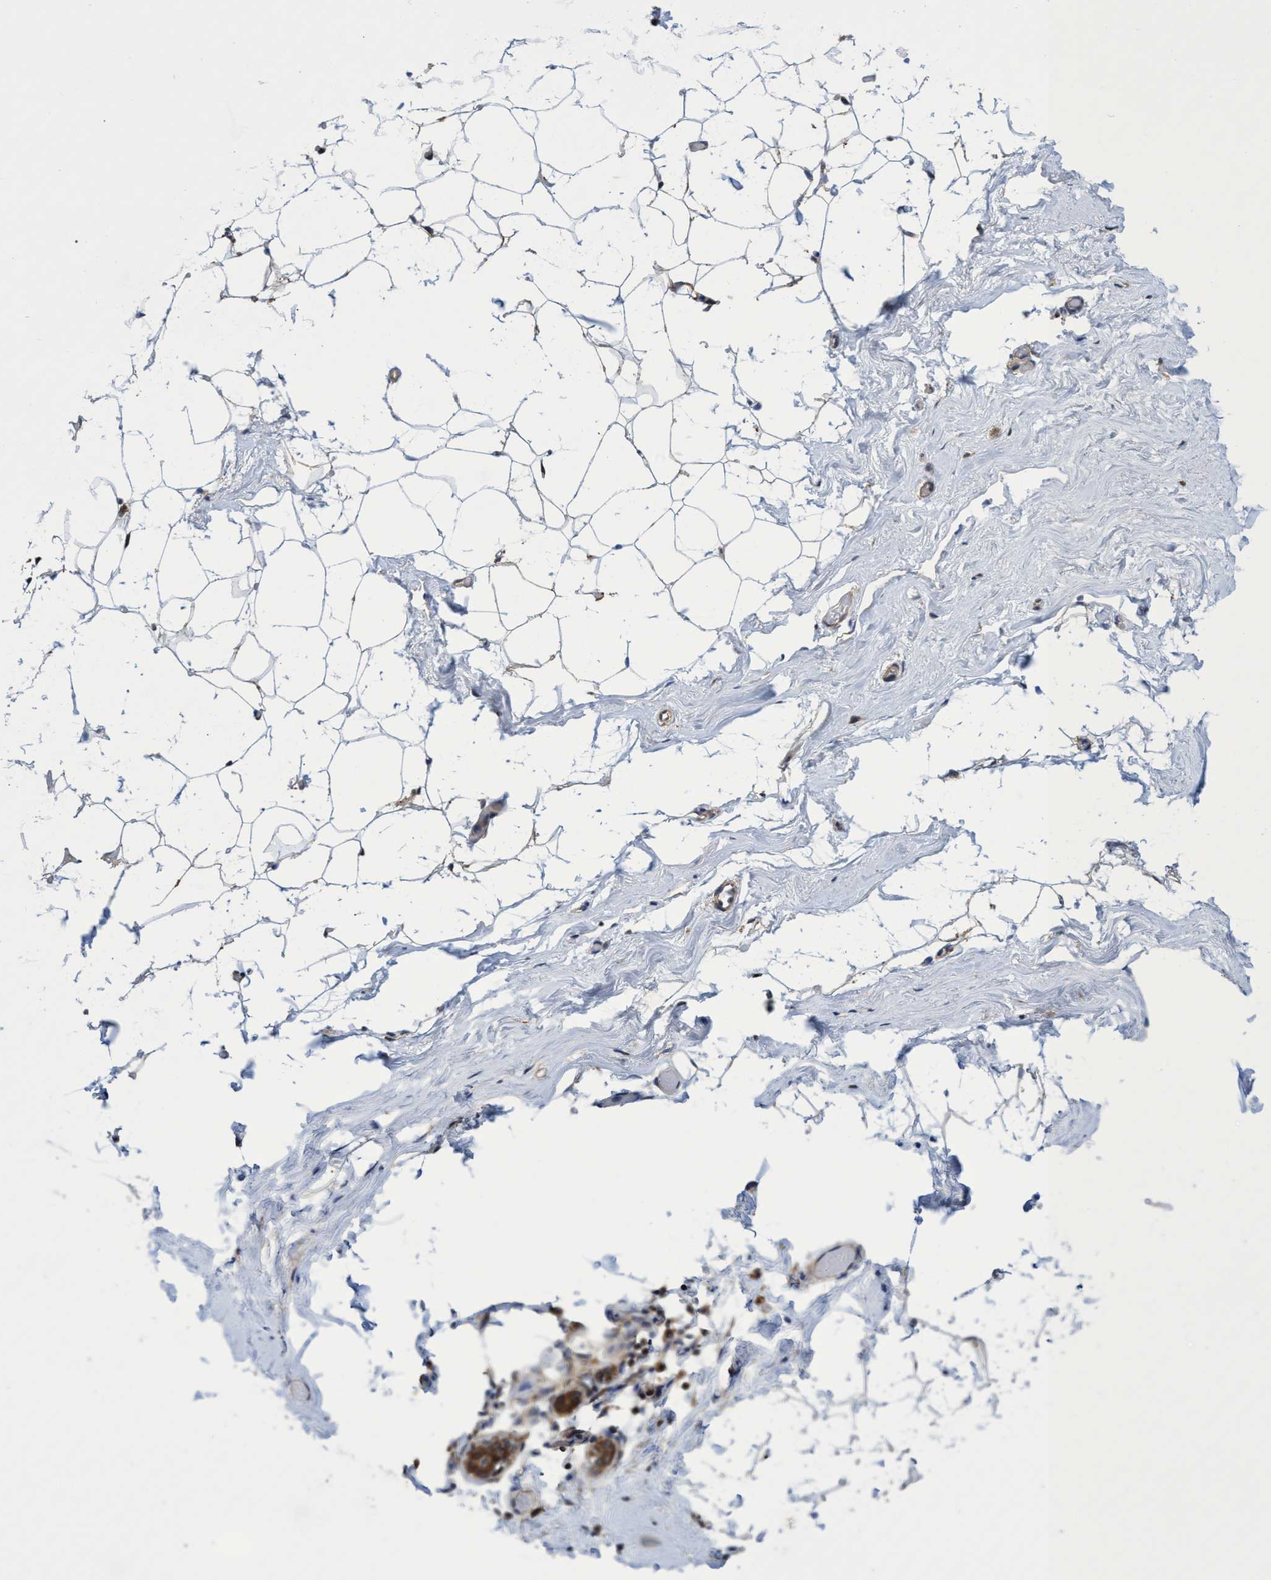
{"staining": {"intensity": "weak", "quantity": "<25%", "location": "cytoplasmic/membranous"}, "tissue": "adipose tissue", "cell_type": "Adipocytes", "image_type": "normal", "snomed": [{"axis": "morphology", "description": "Normal tissue, NOS"}, {"axis": "topography", "description": "Breast"}, {"axis": "topography", "description": "Soft tissue"}], "caption": "Immunohistochemistry photomicrograph of normal adipose tissue: human adipose tissue stained with DAB (3,3'-diaminobenzidine) shows no significant protein expression in adipocytes.", "gene": "CRYZ", "patient": {"sex": "female", "age": 75}}